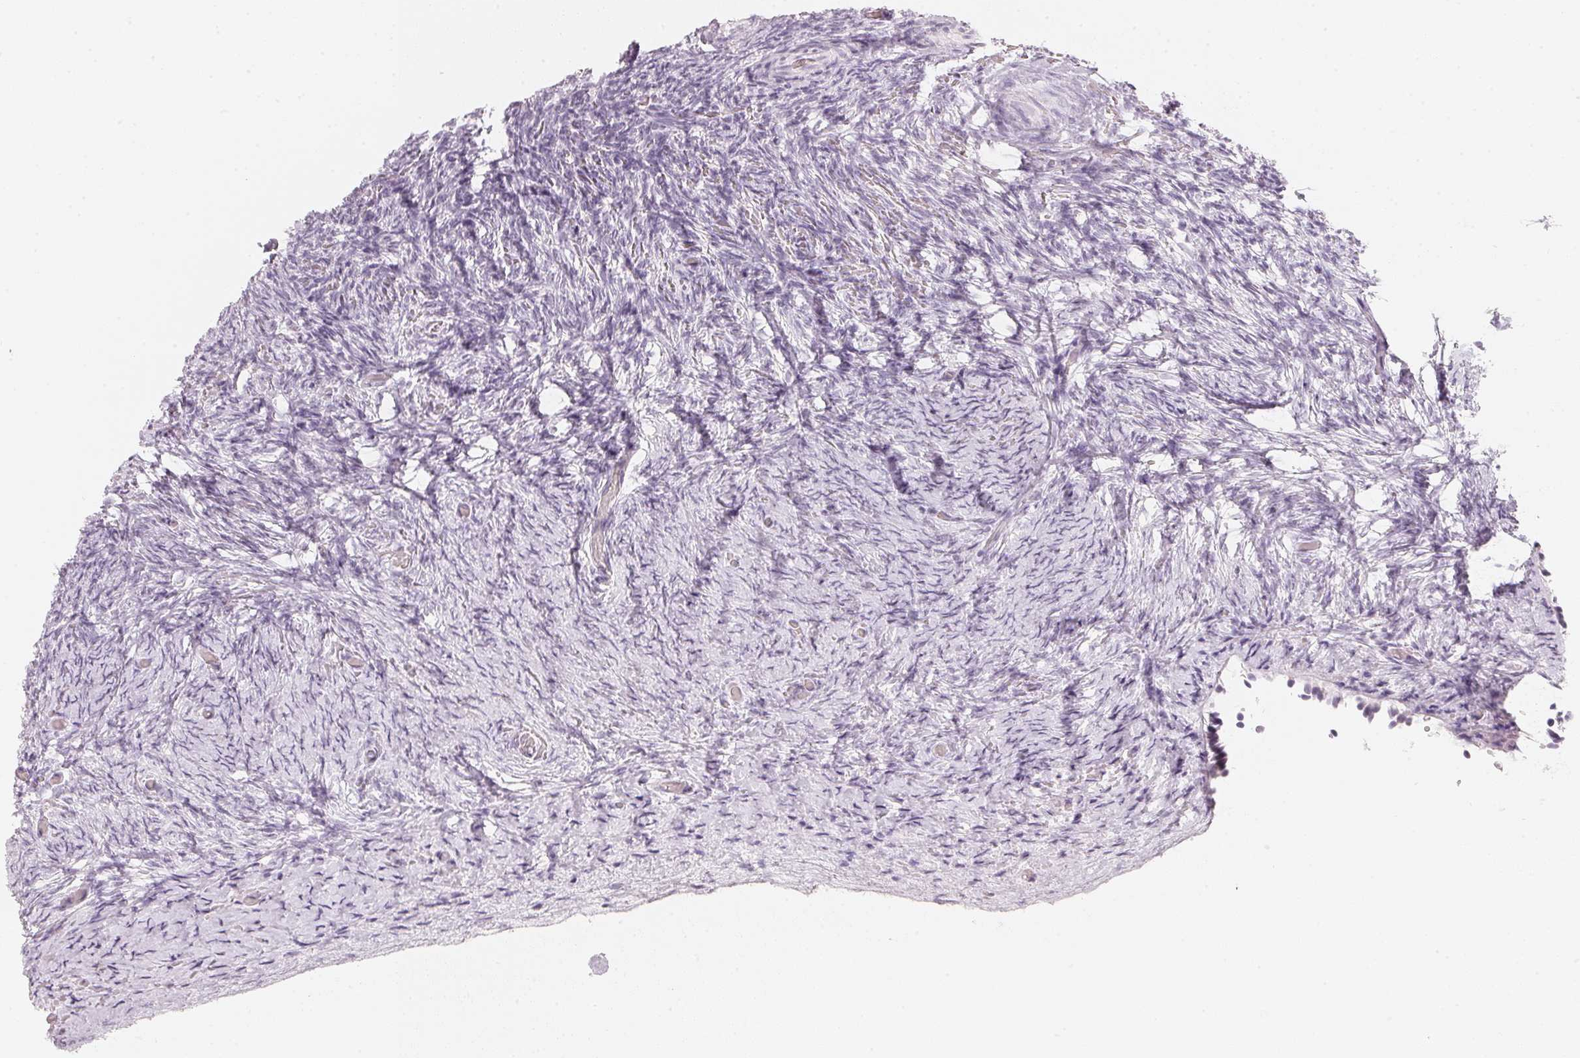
{"staining": {"intensity": "negative", "quantity": "none", "location": "none"}, "tissue": "ovary", "cell_type": "Ovarian stroma cells", "image_type": "normal", "snomed": [{"axis": "morphology", "description": "Normal tissue, NOS"}, {"axis": "topography", "description": "Ovary"}], "caption": "Ovary stained for a protein using immunohistochemistry (IHC) demonstrates no positivity ovarian stroma cells.", "gene": "SLC22A8", "patient": {"sex": "female", "age": 34}}